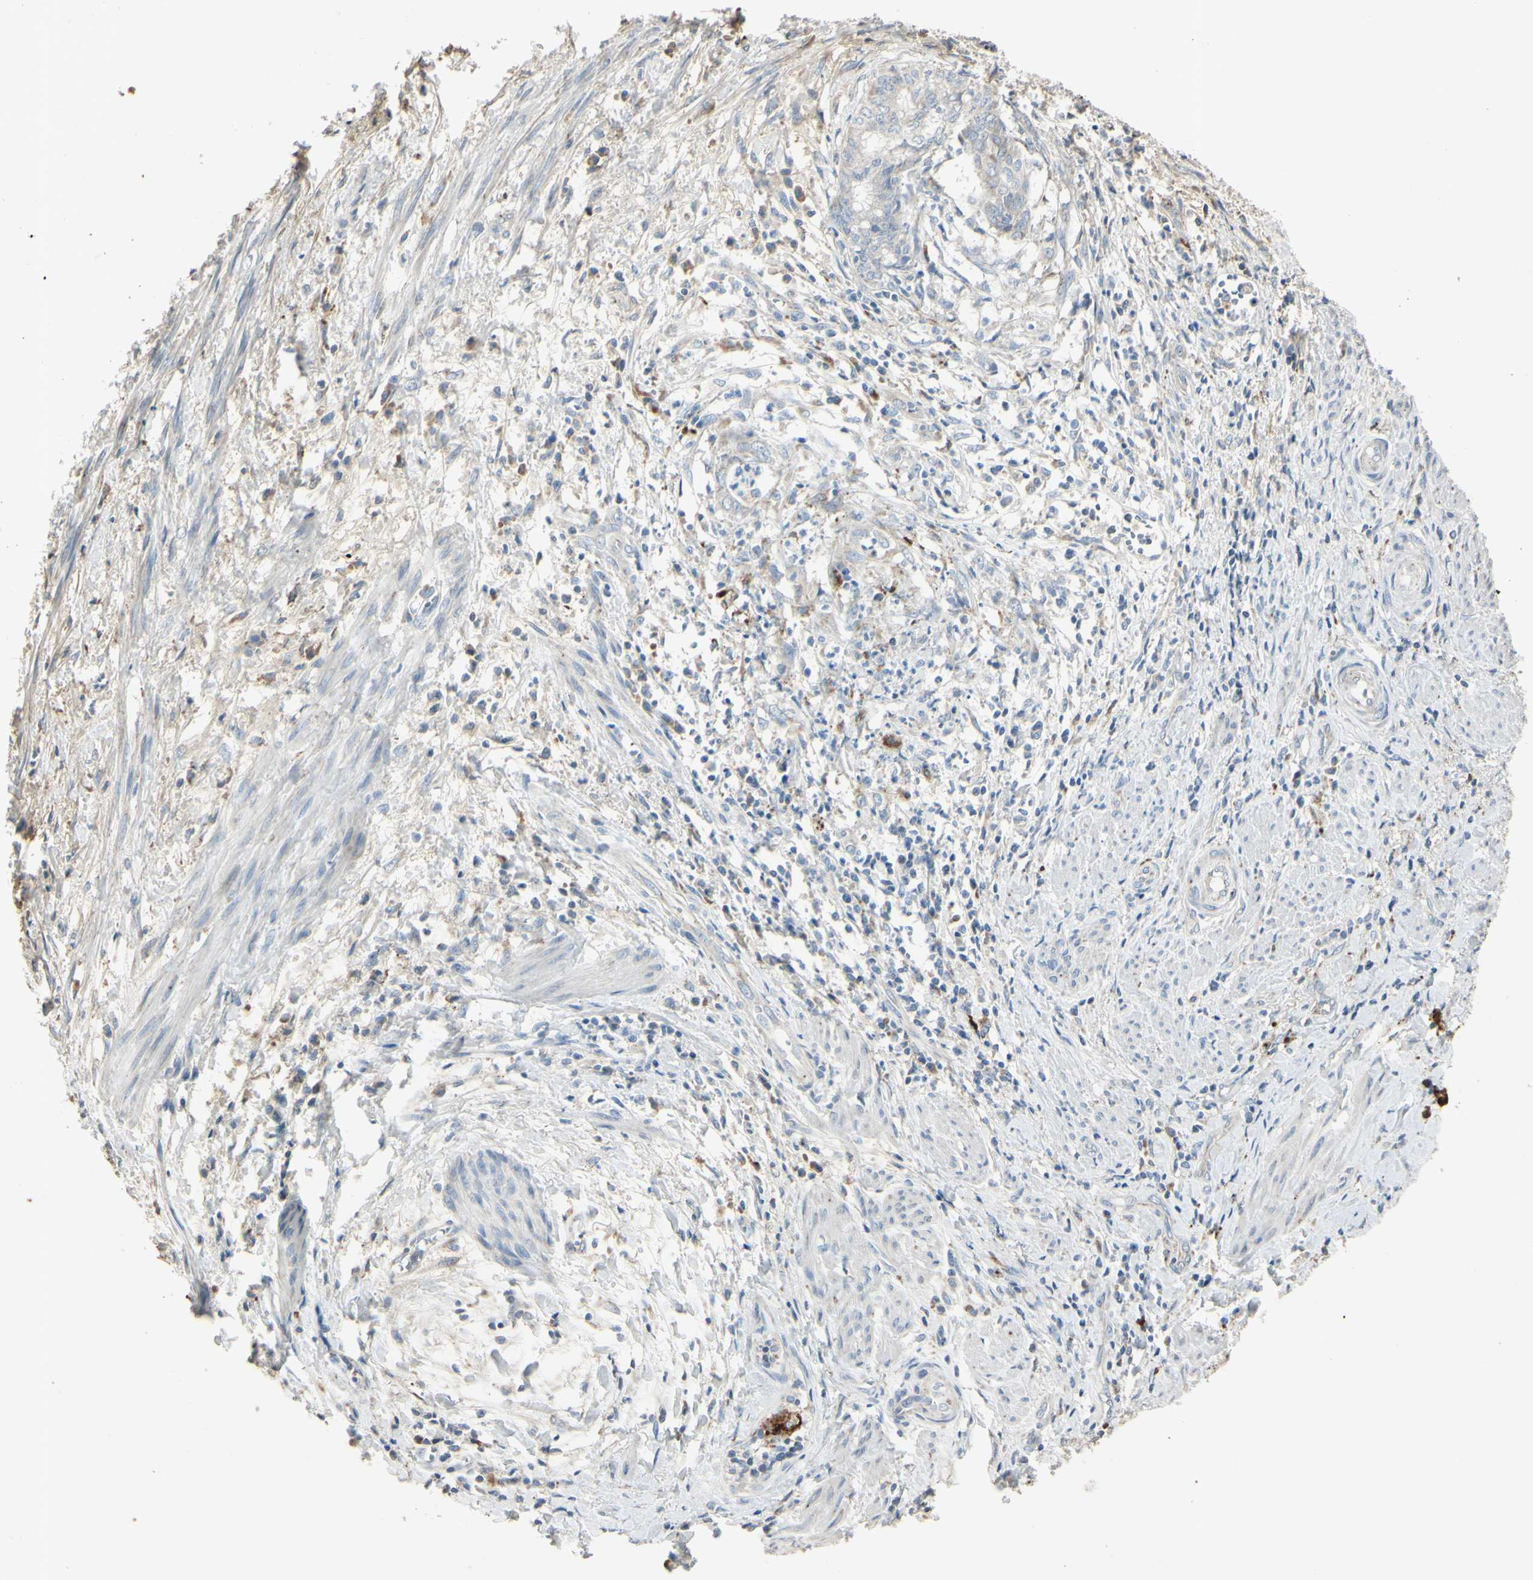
{"staining": {"intensity": "weak", "quantity": "25%-75%", "location": "cytoplasmic/membranous"}, "tissue": "endometrial cancer", "cell_type": "Tumor cells", "image_type": "cancer", "snomed": [{"axis": "morphology", "description": "Necrosis, NOS"}, {"axis": "morphology", "description": "Adenocarcinoma, NOS"}, {"axis": "topography", "description": "Endometrium"}], "caption": "An immunohistochemistry photomicrograph of neoplastic tissue is shown. Protein staining in brown highlights weak cytoplasmic/membranous positivity in adenocarcinoma (endometrial) within tumor cells. The protein of interest is stained brown, and the nuclei are stained in blue (DAB (3,3'-diaminobenzidine) IHC with brightfield microscopy, high magnification).", "gene": "ANGPTL1", "patient": {"sex": "female", "age": 79}}